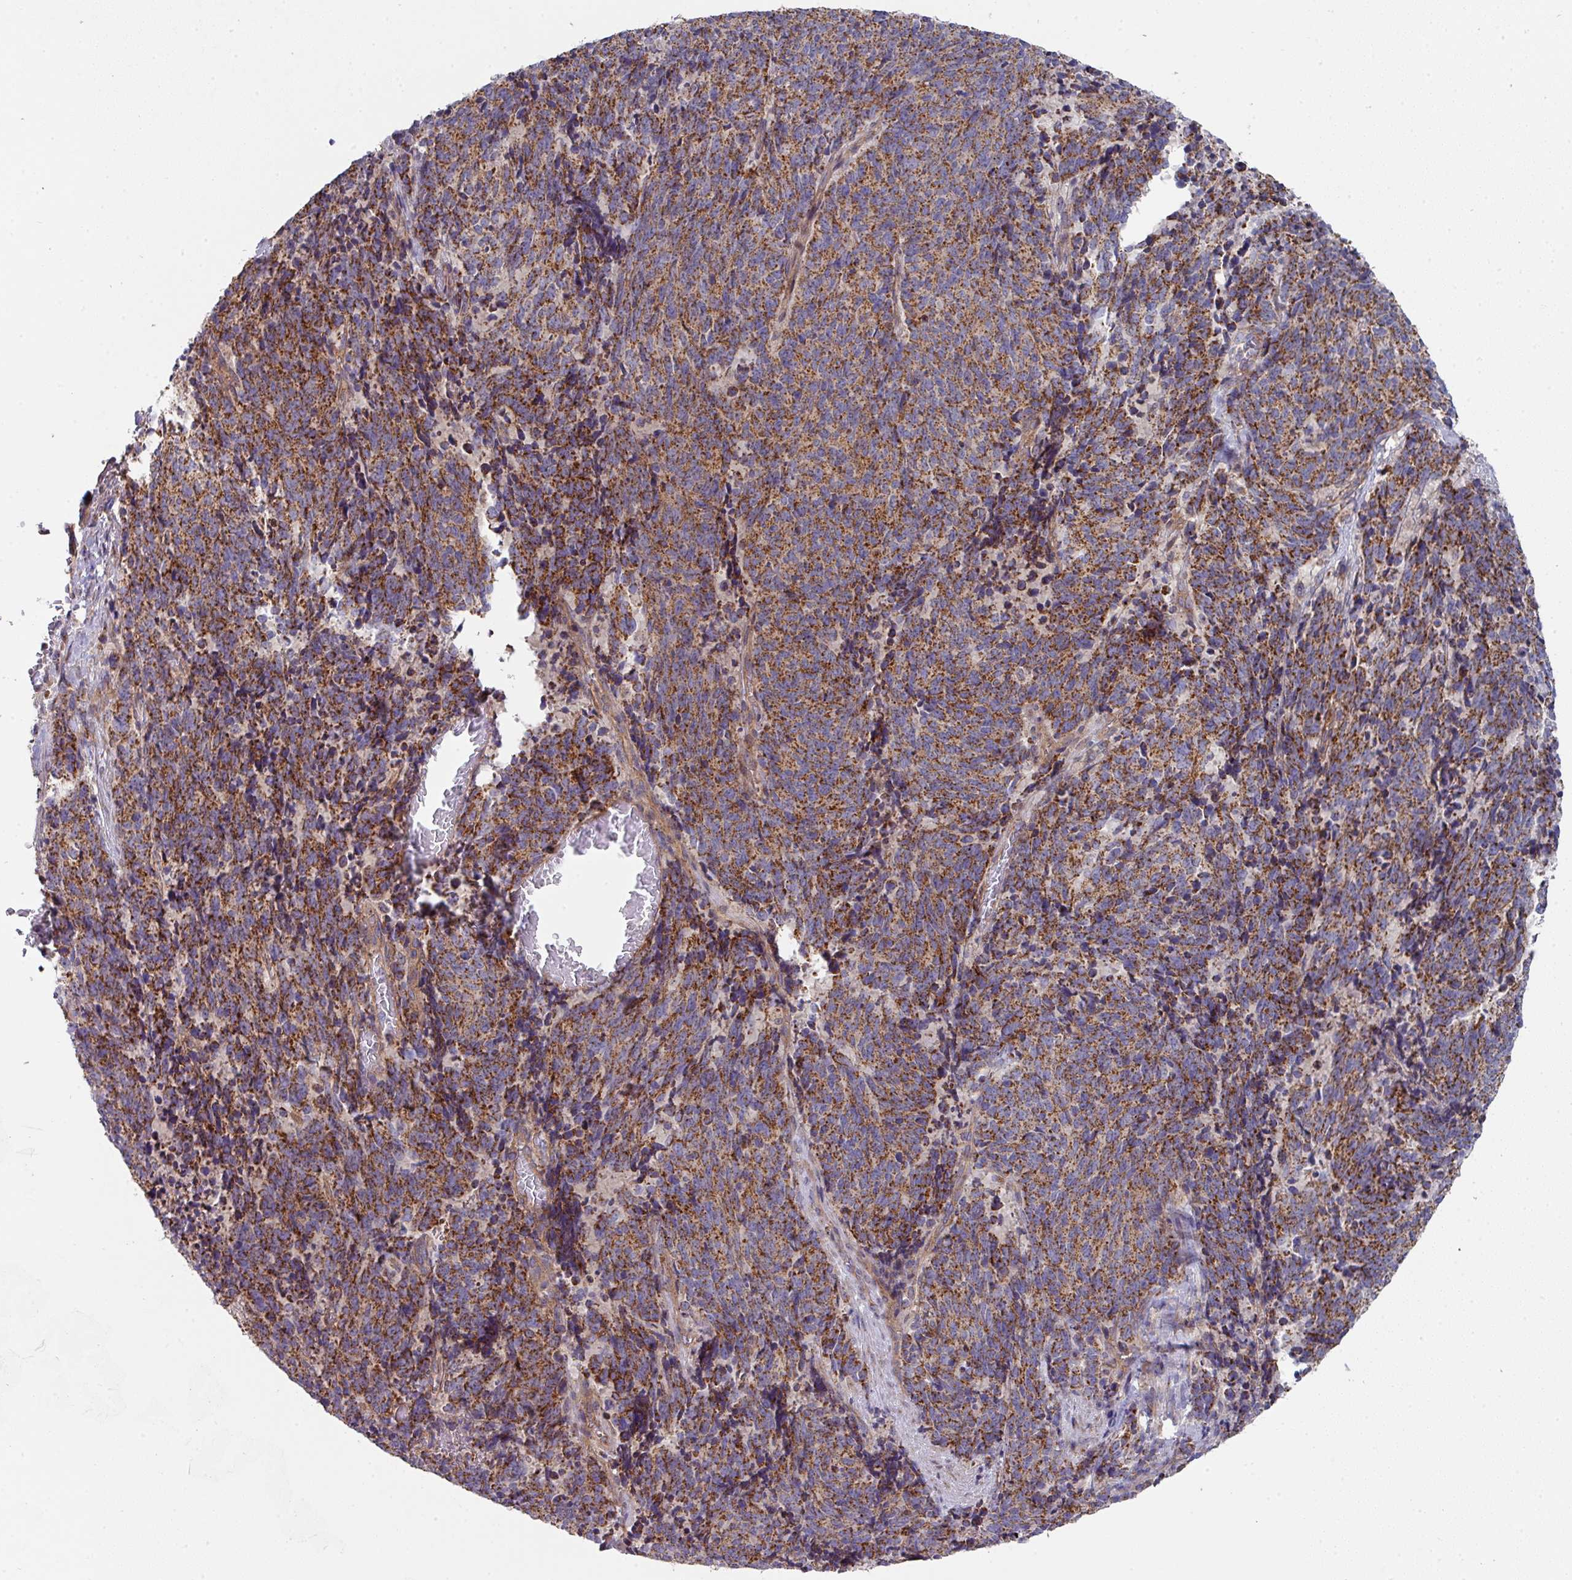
{"staining": {"intensity": "moderate", "quantity": ">75%", "location": "cytoplasmic/membranous"}, "tissue": "cervical cancer", "cell_type": "Tumor cells", "image_type": "cancer", "snomed": [{"axis": "morphology", "description": "Squamous cell carcinoma, NOS"}, {"axis": "topography", "description": "Cervix"}], "caption": "There is medium levels of moderate cytoplasmic/membranous staining in tumor cells of cervical cancer, as demonstrated by immunohistochemical staining (brown color).", "gene": "DCAF12L2", "patient": {"sex": "female", "age": 29}}